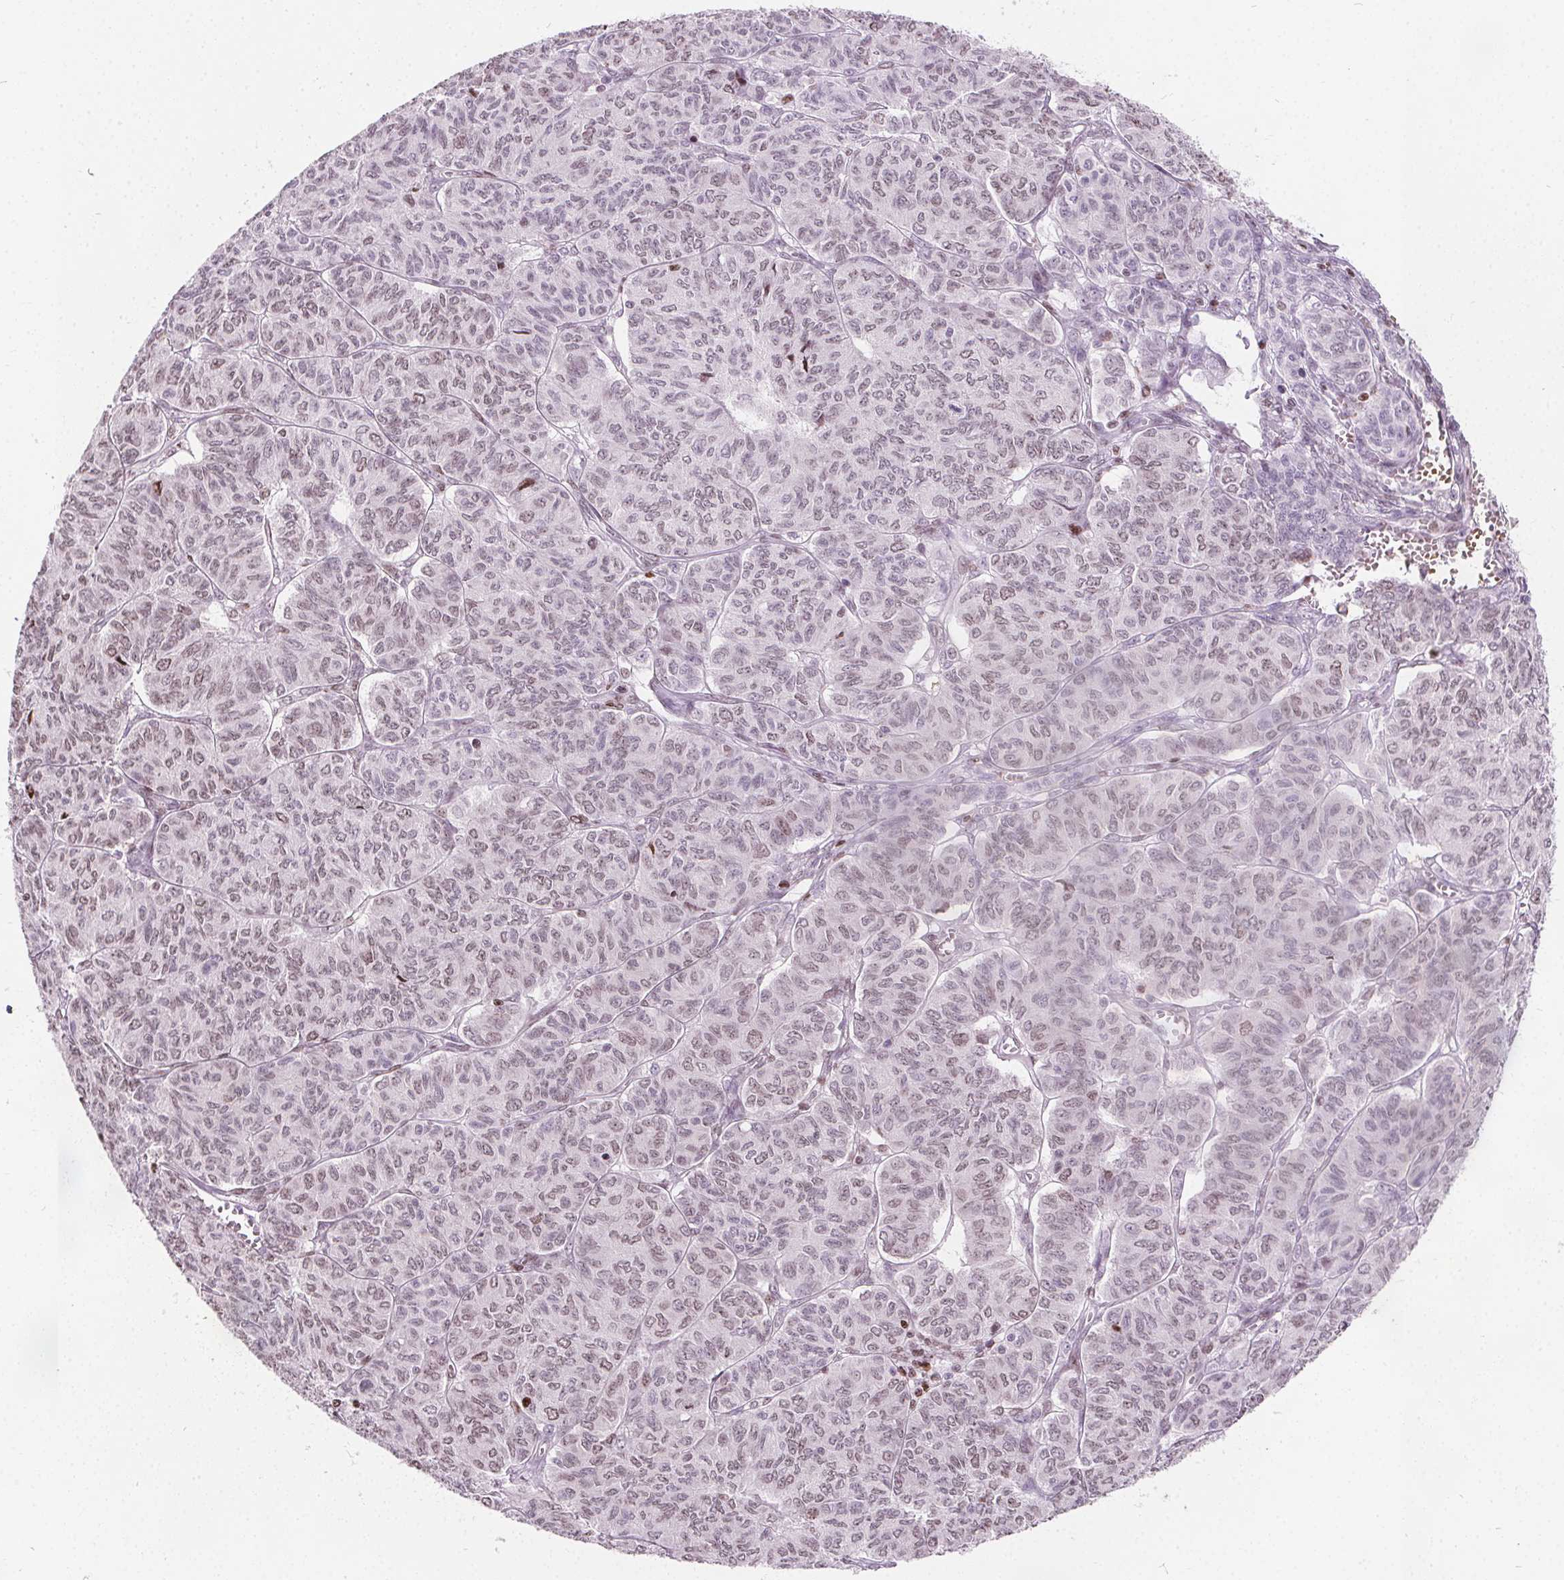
{"staining": {"intensity": "negative", "quantity": "none", "location": "none"}, "tissue": "ovarian cancer", "cell_type": "Tumor cells", "image_type": "cancer", "snomed": [{"axis": "morphology", "description": "Carcinoma, endometroid"}, {"axis": "topography", "description": "Ovary"}], "caption": "IHC micrograph of neoplastic tissue: human ovarian cancer (endometroid carcinoma) stained with DAB shows no significant protein expression in tumor cells. Brightfield microscopy of IHC stained with DAB (brown) and hematoxylin (blue), captured at high magnification.", "gene": "ISLR2", "patient": {"sex": "female", "age": 80}}